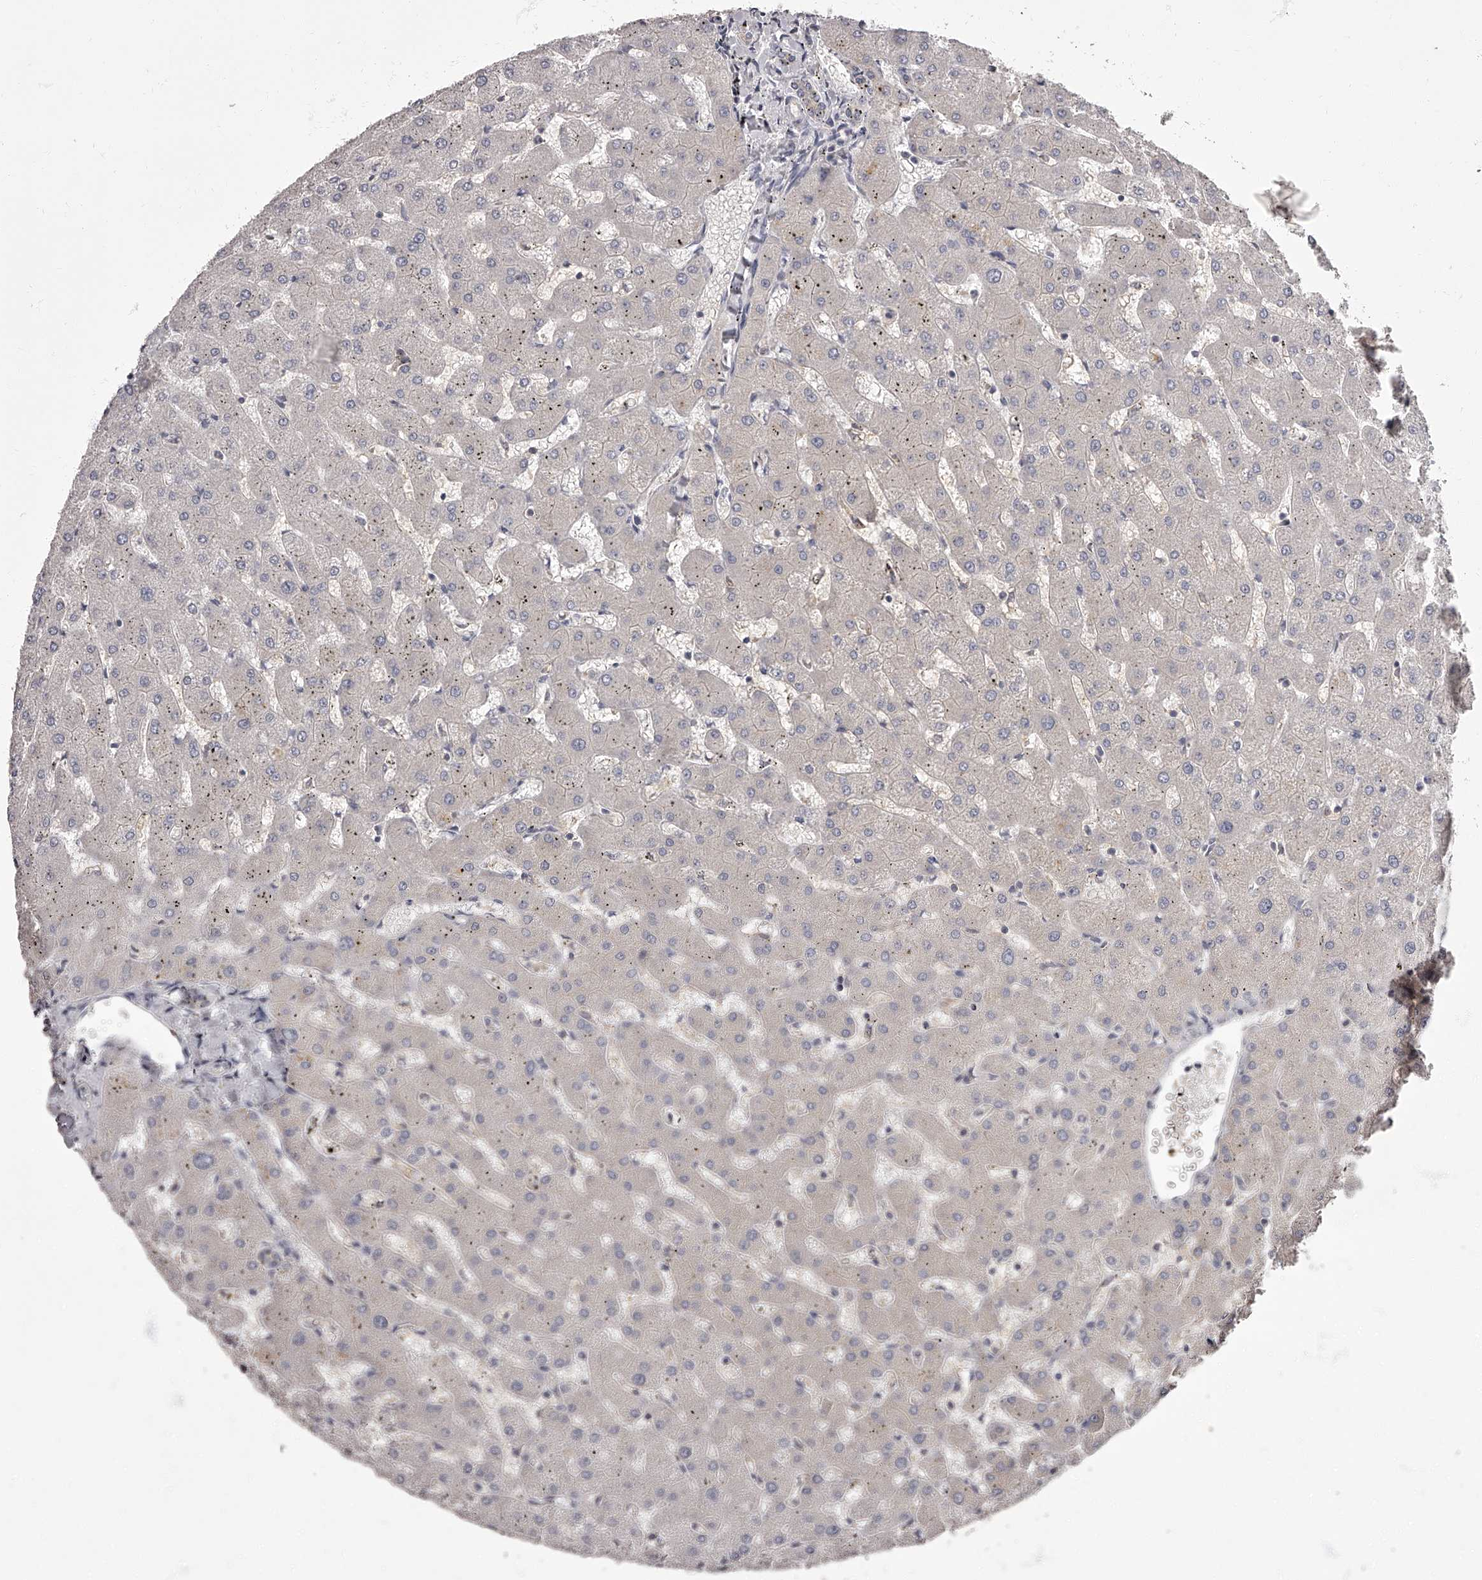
{"staining": {"intensity": "weak", "quantity": ">75%", "location": "cytoplasmic/membranous"}, "tissue": "liver", "cell_type": "Cholangiocytes", "image_type": "normal", "snomed": [{"axis": "morphology", "description": "Normal tissue, NOS"}, {"axis": "topography", "description": "Liver"}], "caption": "Brown immunohistochemical staining in benign human liver displays weak cytoplasmic/membranous expression in approximately >75% of cholangiocytes.", "gene": "APEH", "patient": {"sex": "female", "age": 63}}